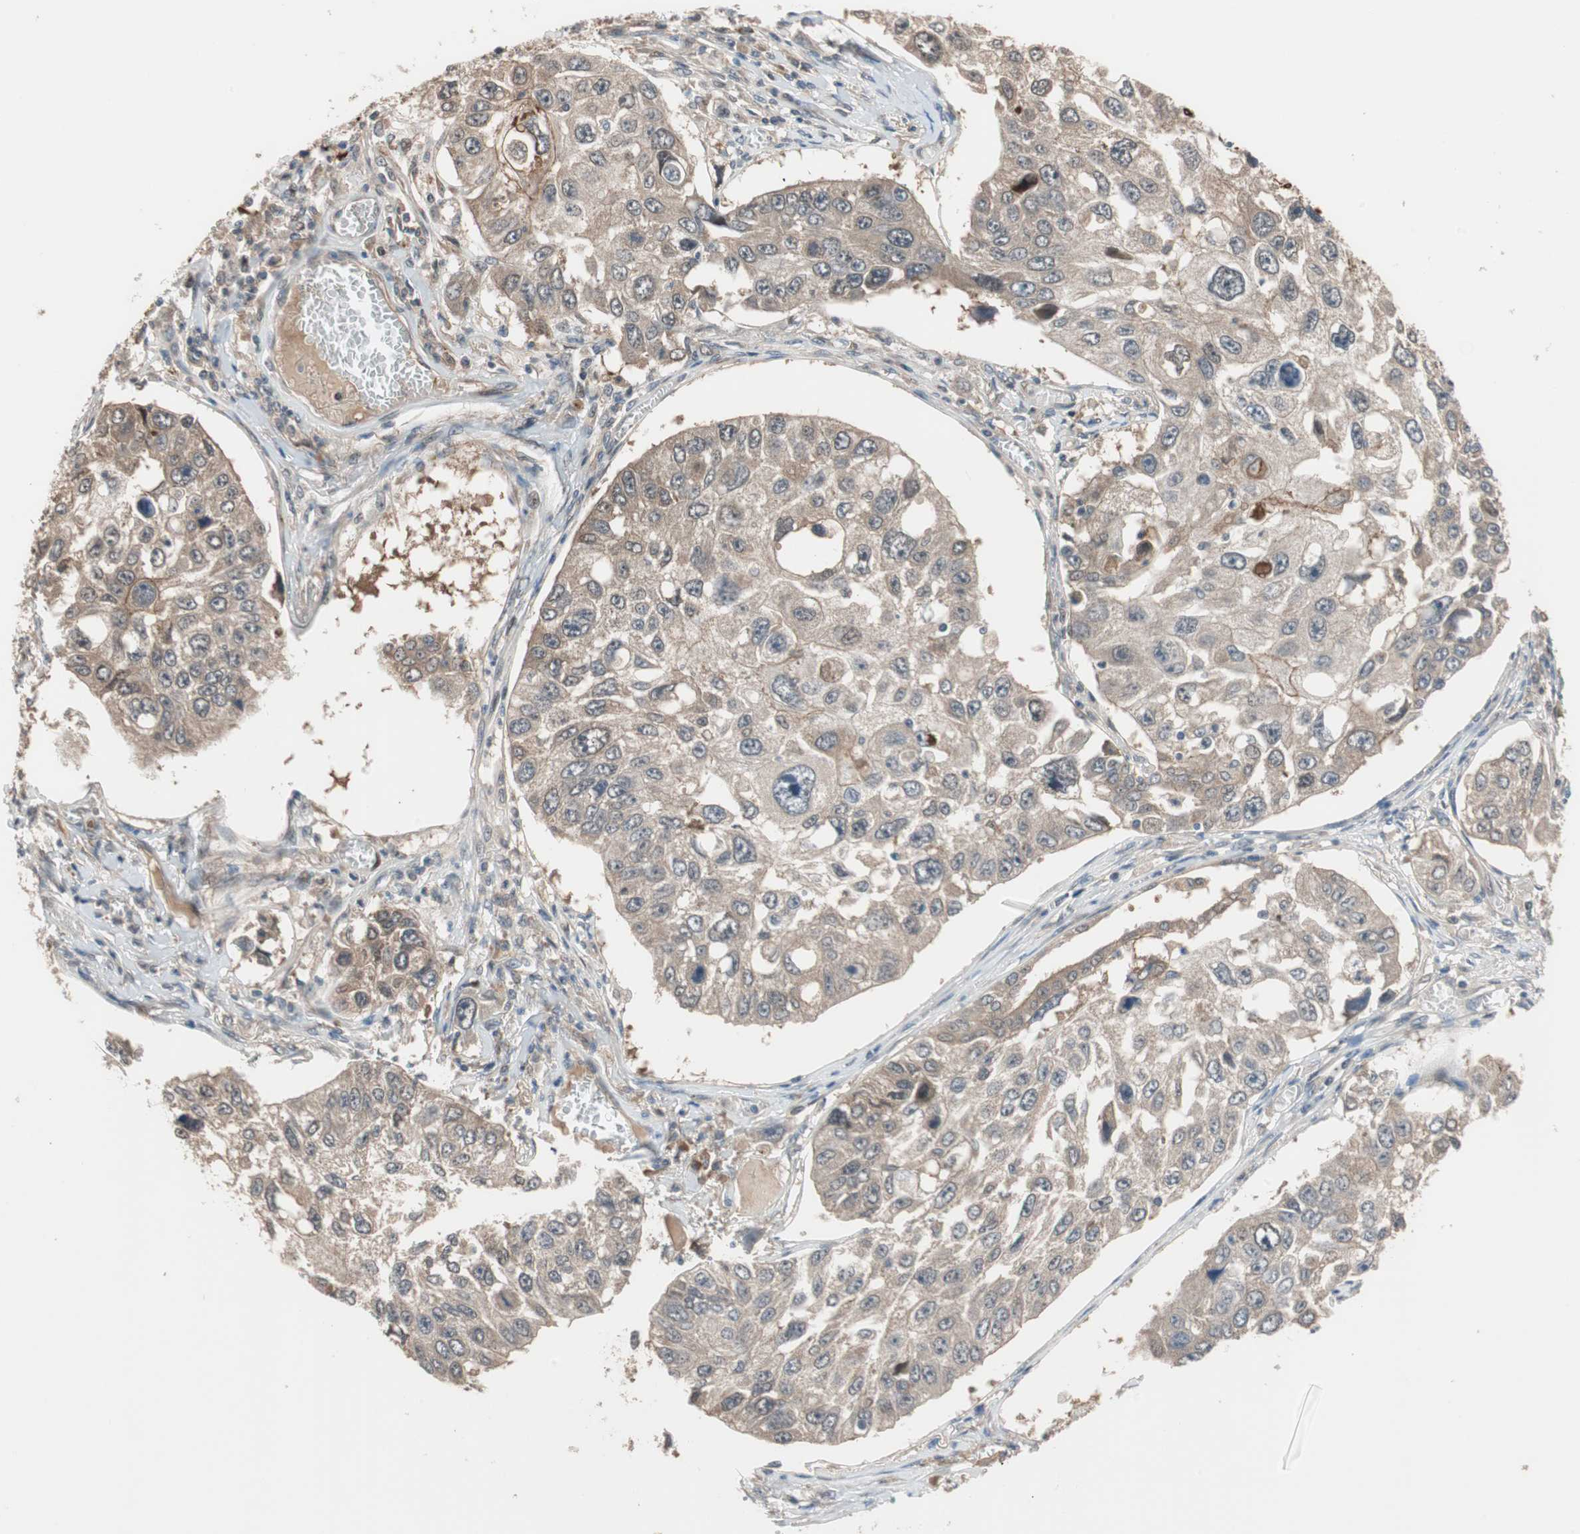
{"staining": {"intensity": "moderate", "quantity": ">75%", "location": "cytoplasmic/membranous"}, "tissue": "lung cancer", "cell_type": "Tumor cells", "image_type": "cancer", "snomed": [{"axis": "morphology", "description": "Squamous cell carcinoma, NOS"}, {"axis": "topography", "description": "Lung"}], "caption": "A brown stain shows moderate cytoplasmic/membranous positivity of a protein in lung cancer (squamous cell carcinoma) tumor cells.", "gene": "PIK3R3", "patient": {"sex": "male", "age": 71}}